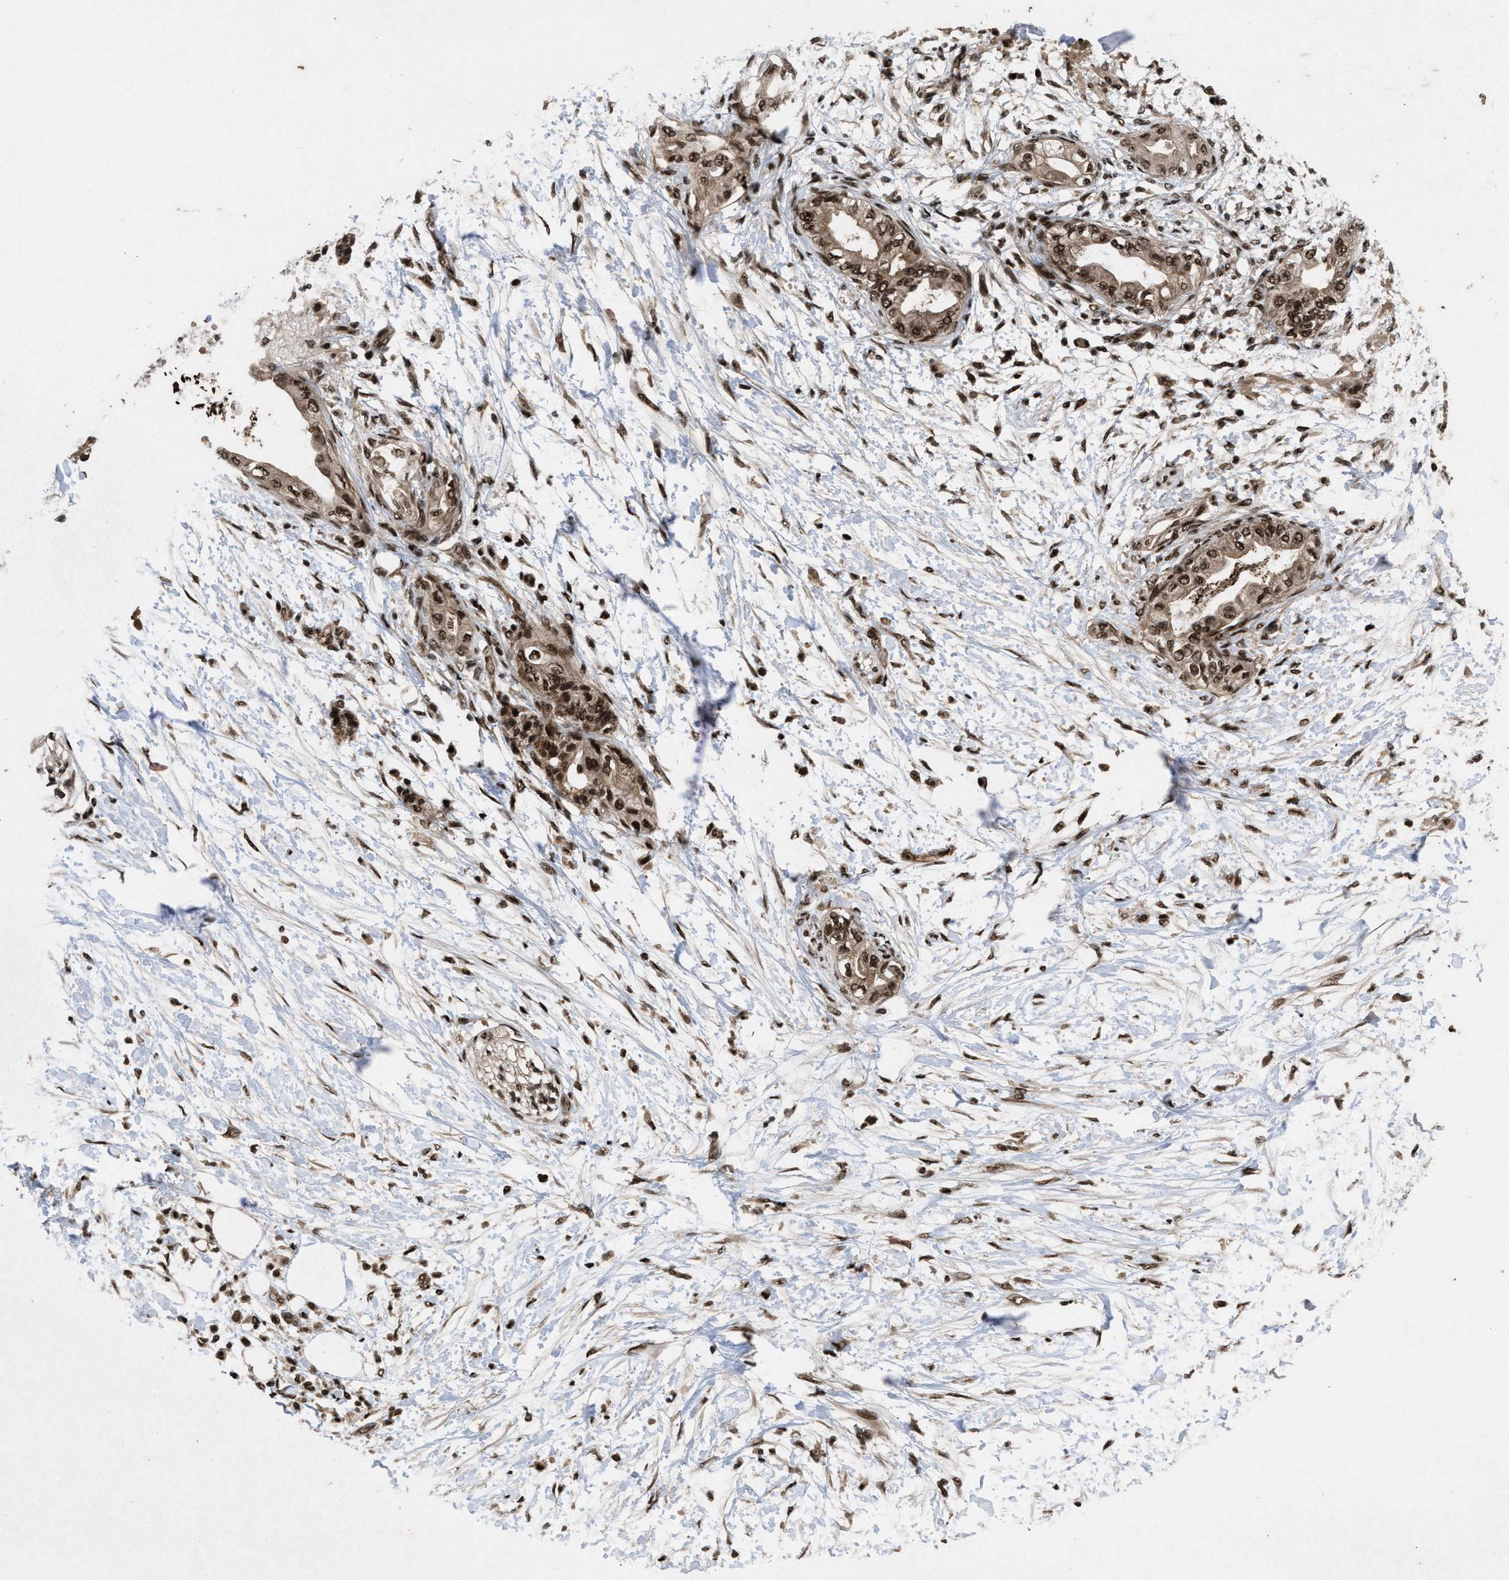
{"staining": {"intensity": "strong", "quantity": ">75%", "location": "nuclear"}, "tissue": "adipose tissue", "cell_type": "Adipocytes", "image_type": "normal", "snomed": [{"axis": "morphology", "description": "Normal tissue, NOS"}, {"axis": "morphology", "description": "Adenocarcinoma, NOS"}, {"axis": "topography", "description": "Duodenum"}, {"axis": "topography", "description": "Peripheral nerve tissue"}], "caption": "A high-resolution image shows IHC staining of benign adipose tissue, which displays strong nuclear expression in approximately >75% of adipocytes.", "gene": "WIZ", "patient": {"sex": "female", "age": 60}}